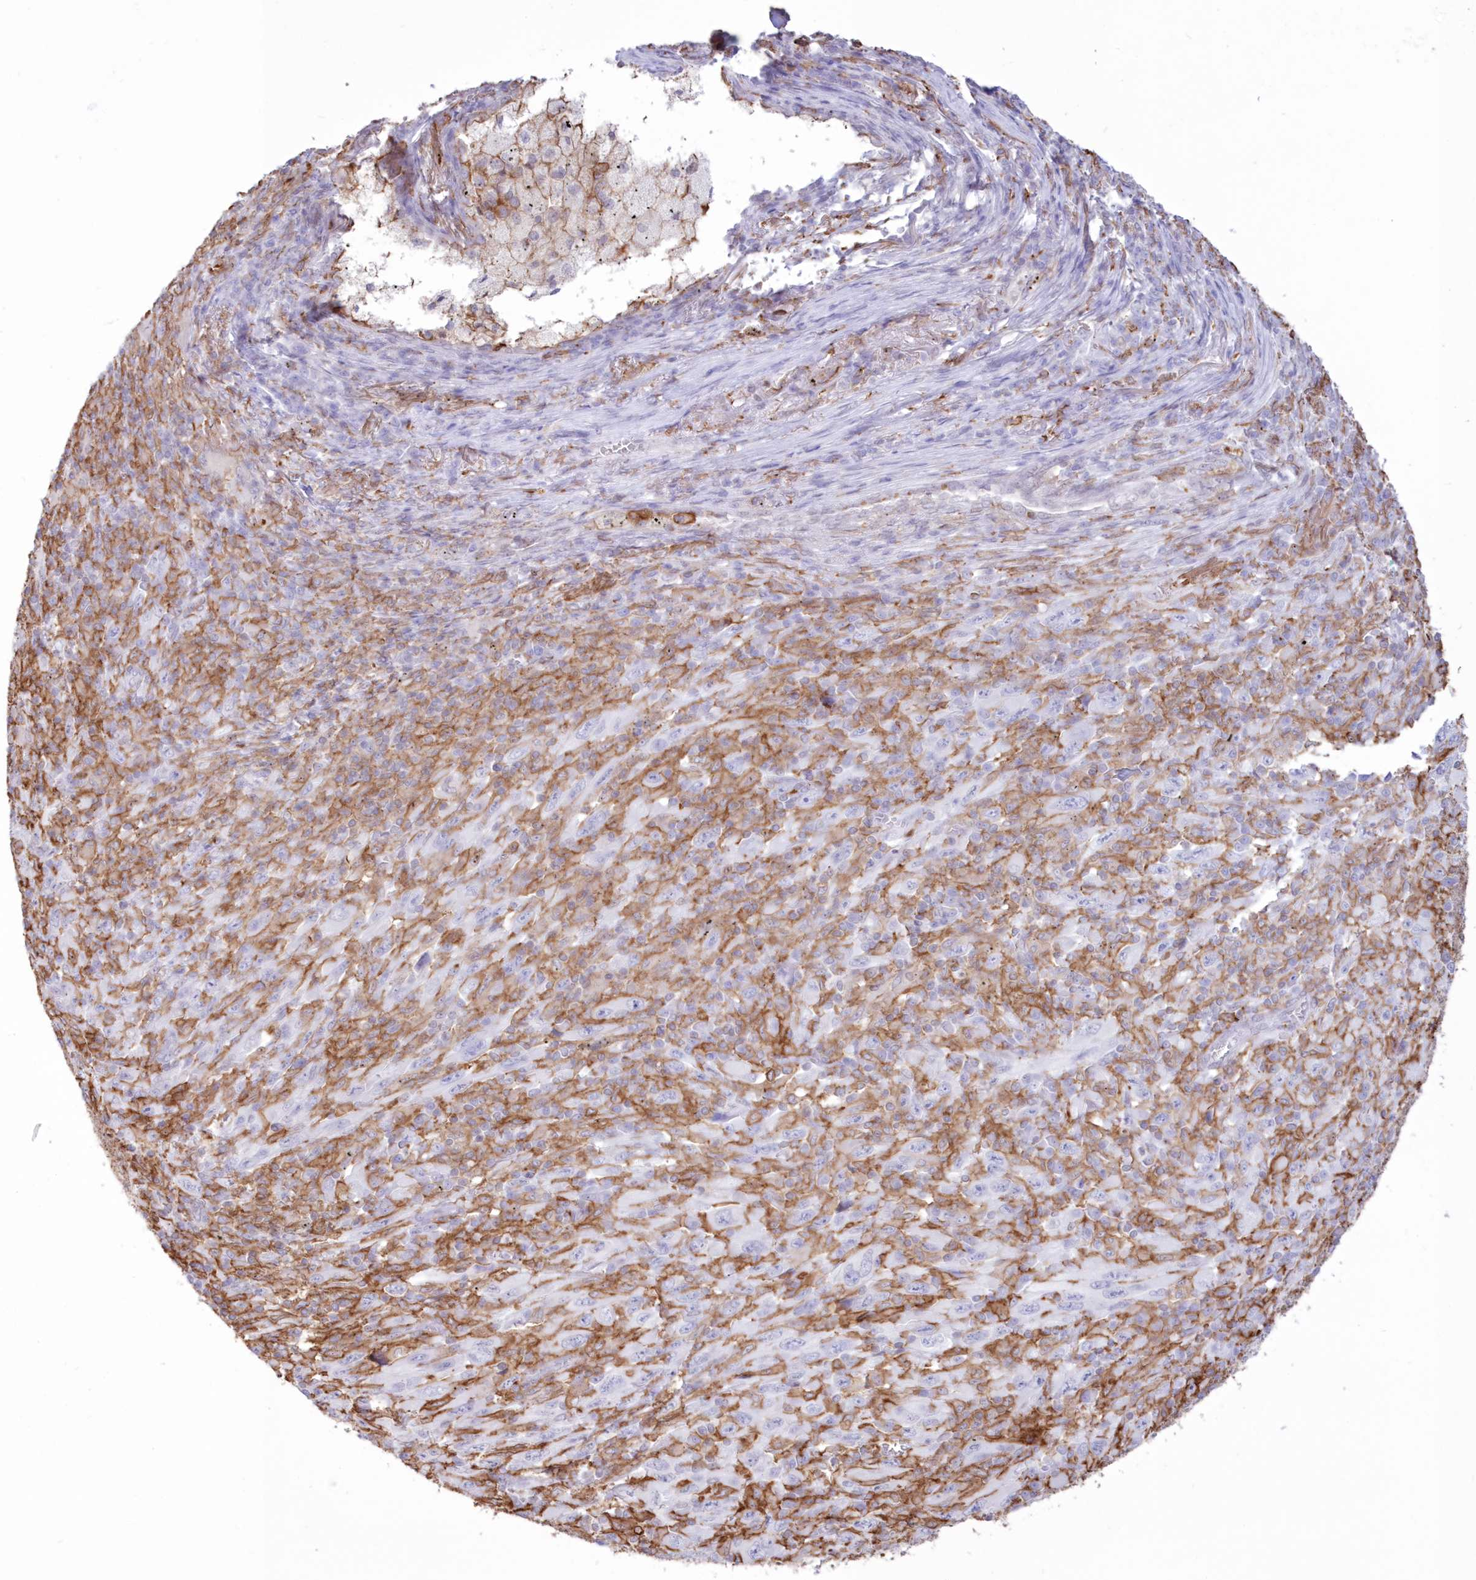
{"staining": {"intensity": "negative", "quantity": "none", "location": "none"}, "tissue": "melanoma", "cell_type": "Tumor cells", "image_type": "cancer", "snomed": [{"axis": "morphology", "description": "Malignant melanoma, Metastatic site"}, {"axis": "topography", "description": "Skin"}], "caption": "Tumor cells are negative for protein expression in human malignant melanoma (metastatic site). Nuclei are stained in blue.", "gene": "C11orf1", "patient": {"sex": "female", "age": 56}}